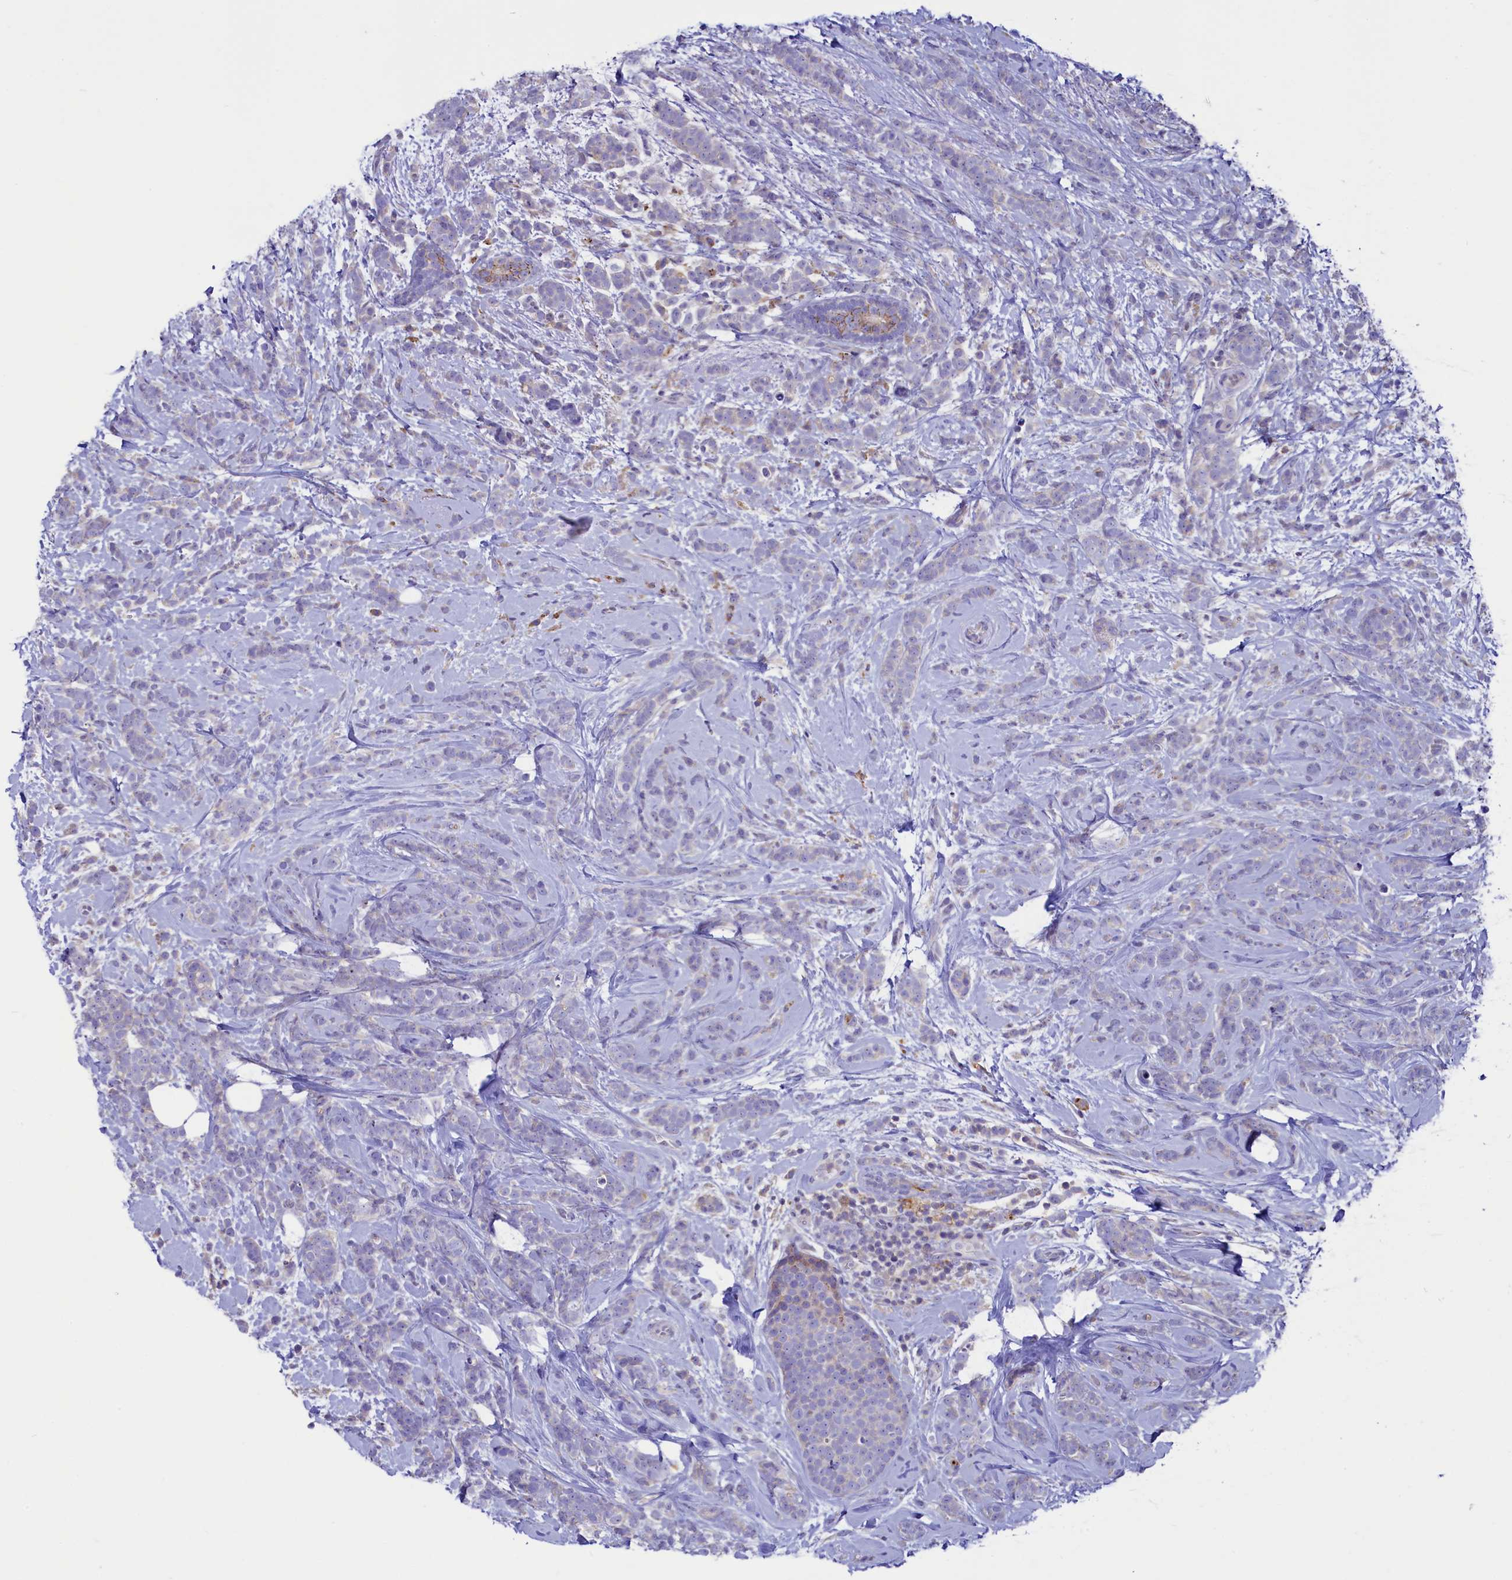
{"staining": {"intensity": "negative", "quantity": "none", "location": "none"}, "tissue": "breast cancer", "cell_type": "Tumor cells", "image_type": "cancer", "snomed": [{"axis": "morphology", "description": "Lobular carcinoma"}, {"axis": "topography", "description": "Breast"}], "caption": "DAB (3,3'-diaminobenzidine) immunohistochemical staining of human lobular carcinoma (breast) demonstrates no significant positivity in tumor cells. (Stains: DAB (3,3'-diaminobenzidine) IHC with hematoxylin counter stain, Microscopy: brightfield microscopy at high magnification).", "gene": "HPS6", "patient": {"sex": "female", "age": 58}}